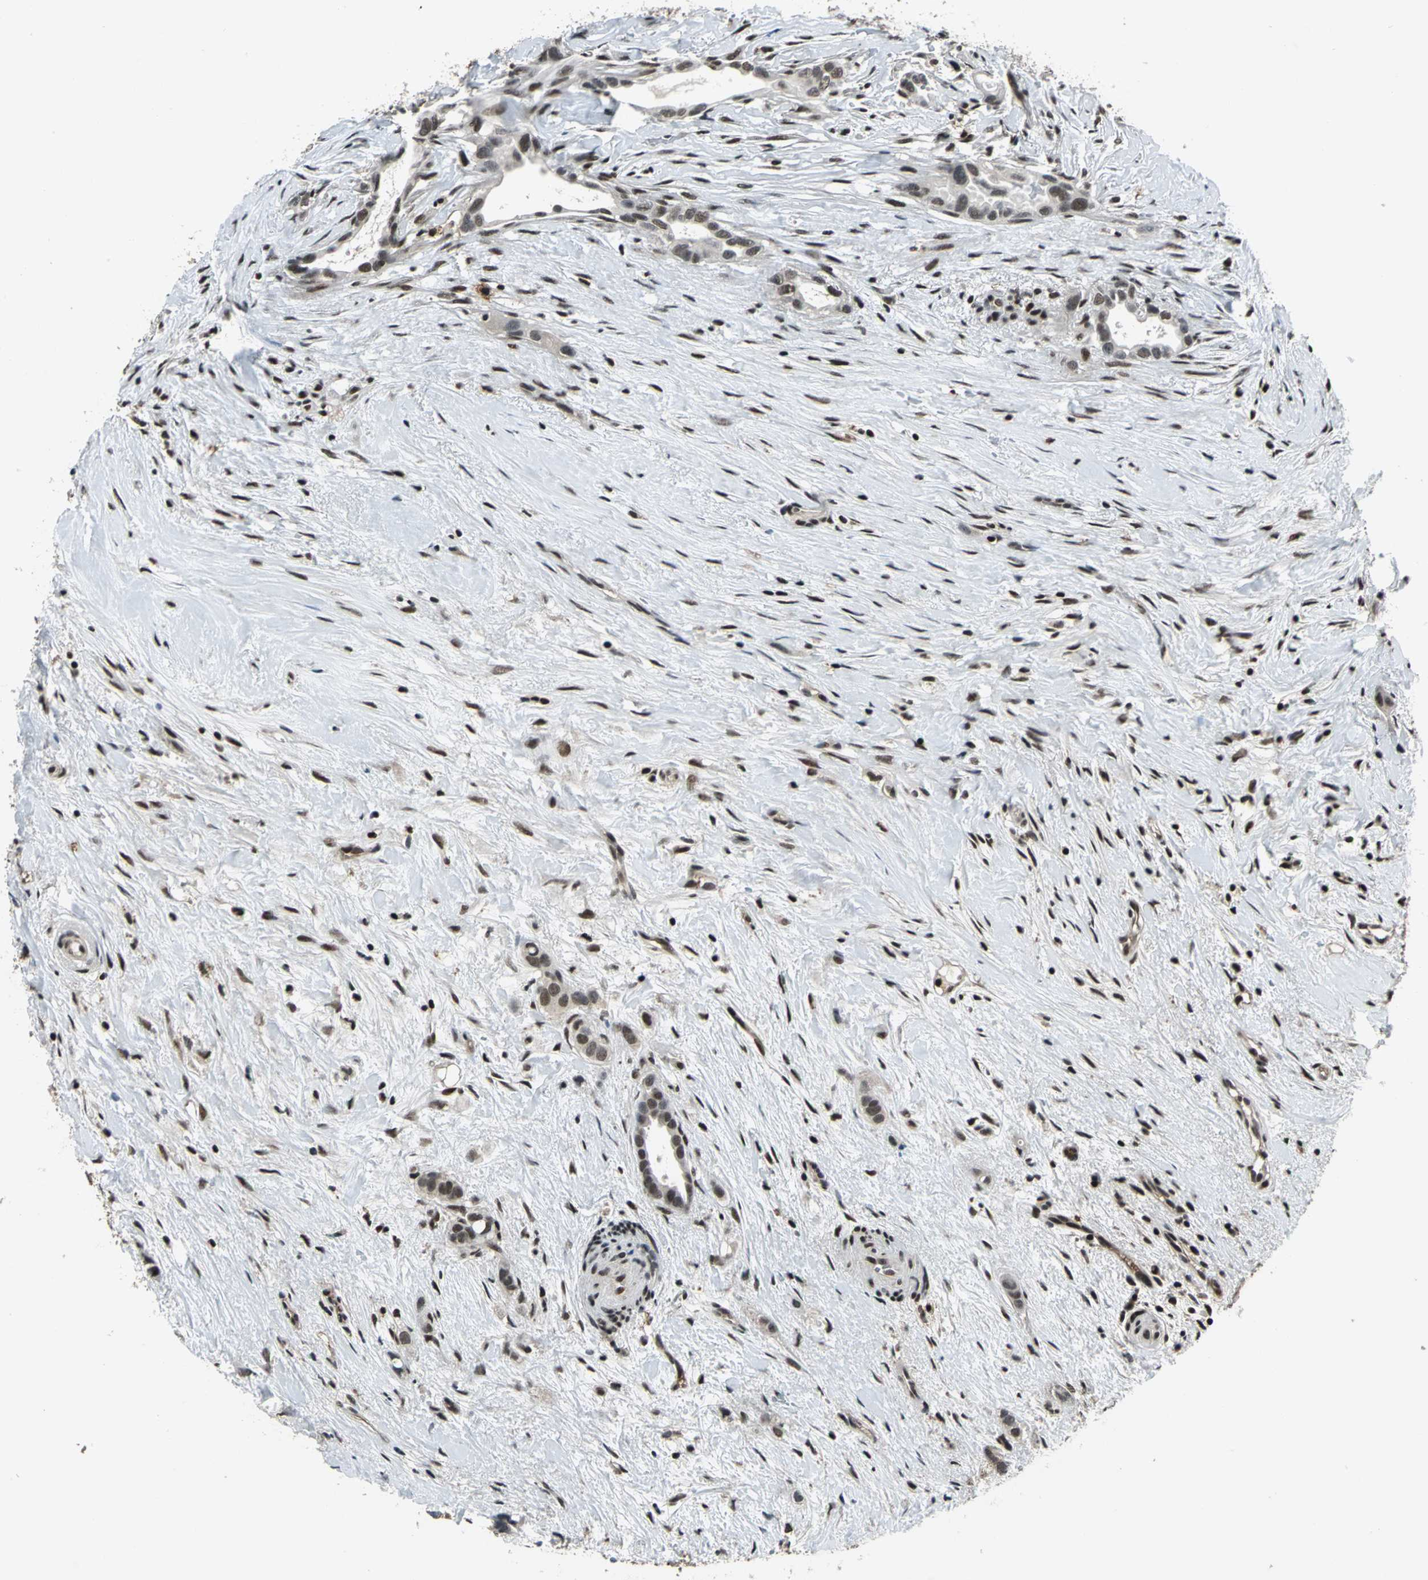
{"staining": {"intensity": "weak", "quantity": ">75%", "location": "nuclear"}, "tissue": "liver cancer", "cell_type": "Tumor cells", "image_type": "cancer", "snomed": [{"axis": "morphology", "description": "Cholangiocarcinoma"}, {"axis": "topography", "description": "Liver"}], "caption": "Protein staining exhibits weak nuclear positivity in approximately >75% of tumor cells in liver cholangiocarcinoma.", "gene": "NR2C2", "patient": {"sex": "female", "age": 65}}